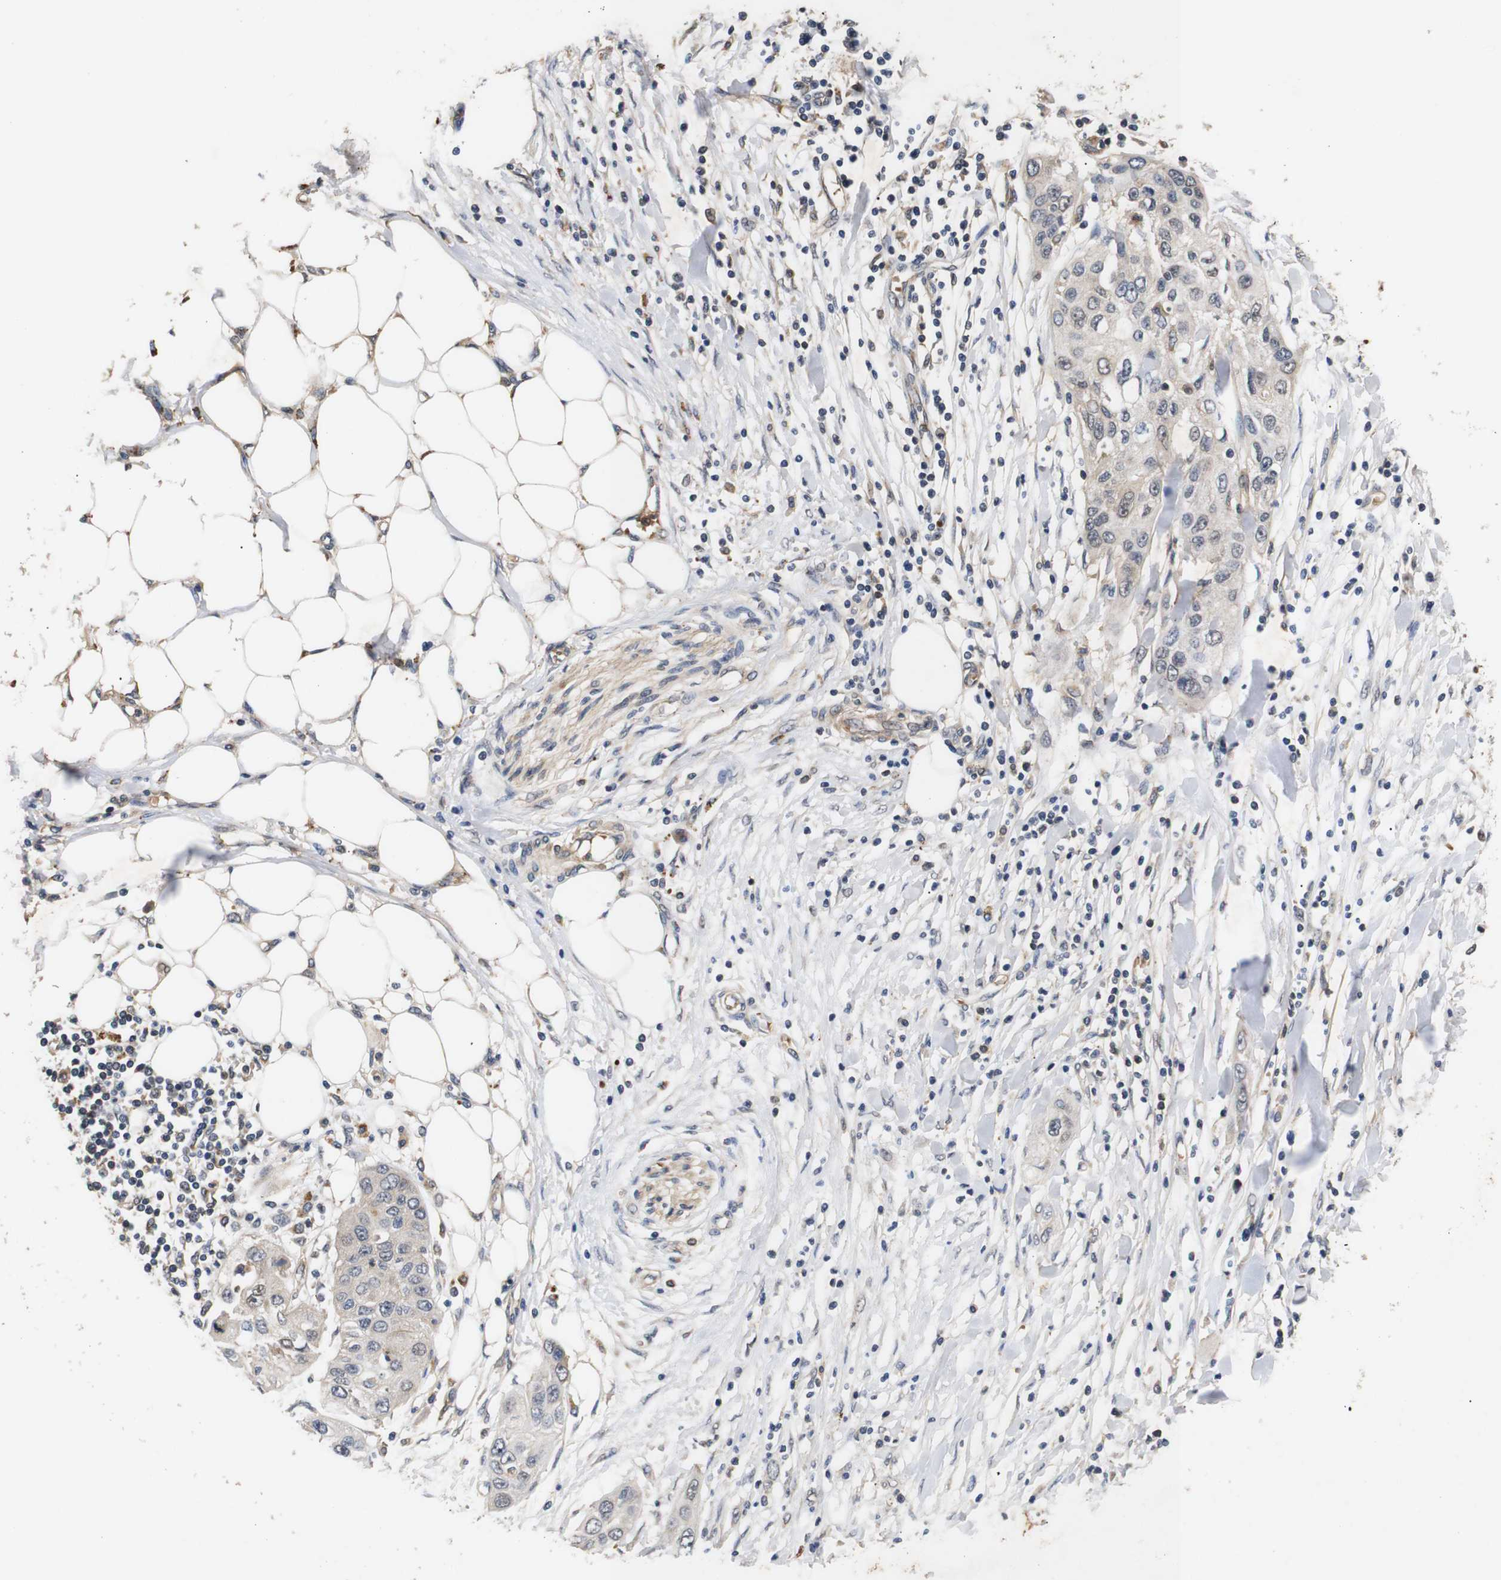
{"staining": {"intensity": "negative", "quantity": "none", "location": "none"}, "tissue": "pancreatic cancer", "cell_type": "Tumor cells", "image_type": "cancer", "snomed": [{"axis": "morphology", "description": "Adenocarcinoma, NOS"}, {"axis": "topography", "description": "Pancreas"}], "caption": "A micrograph of pancreatic adenocarcinoma stained for a protein demonstrates no brown staining in tumor cells.", "gene": "DDR1", "patient": {"sex": "female", "age": 70}}